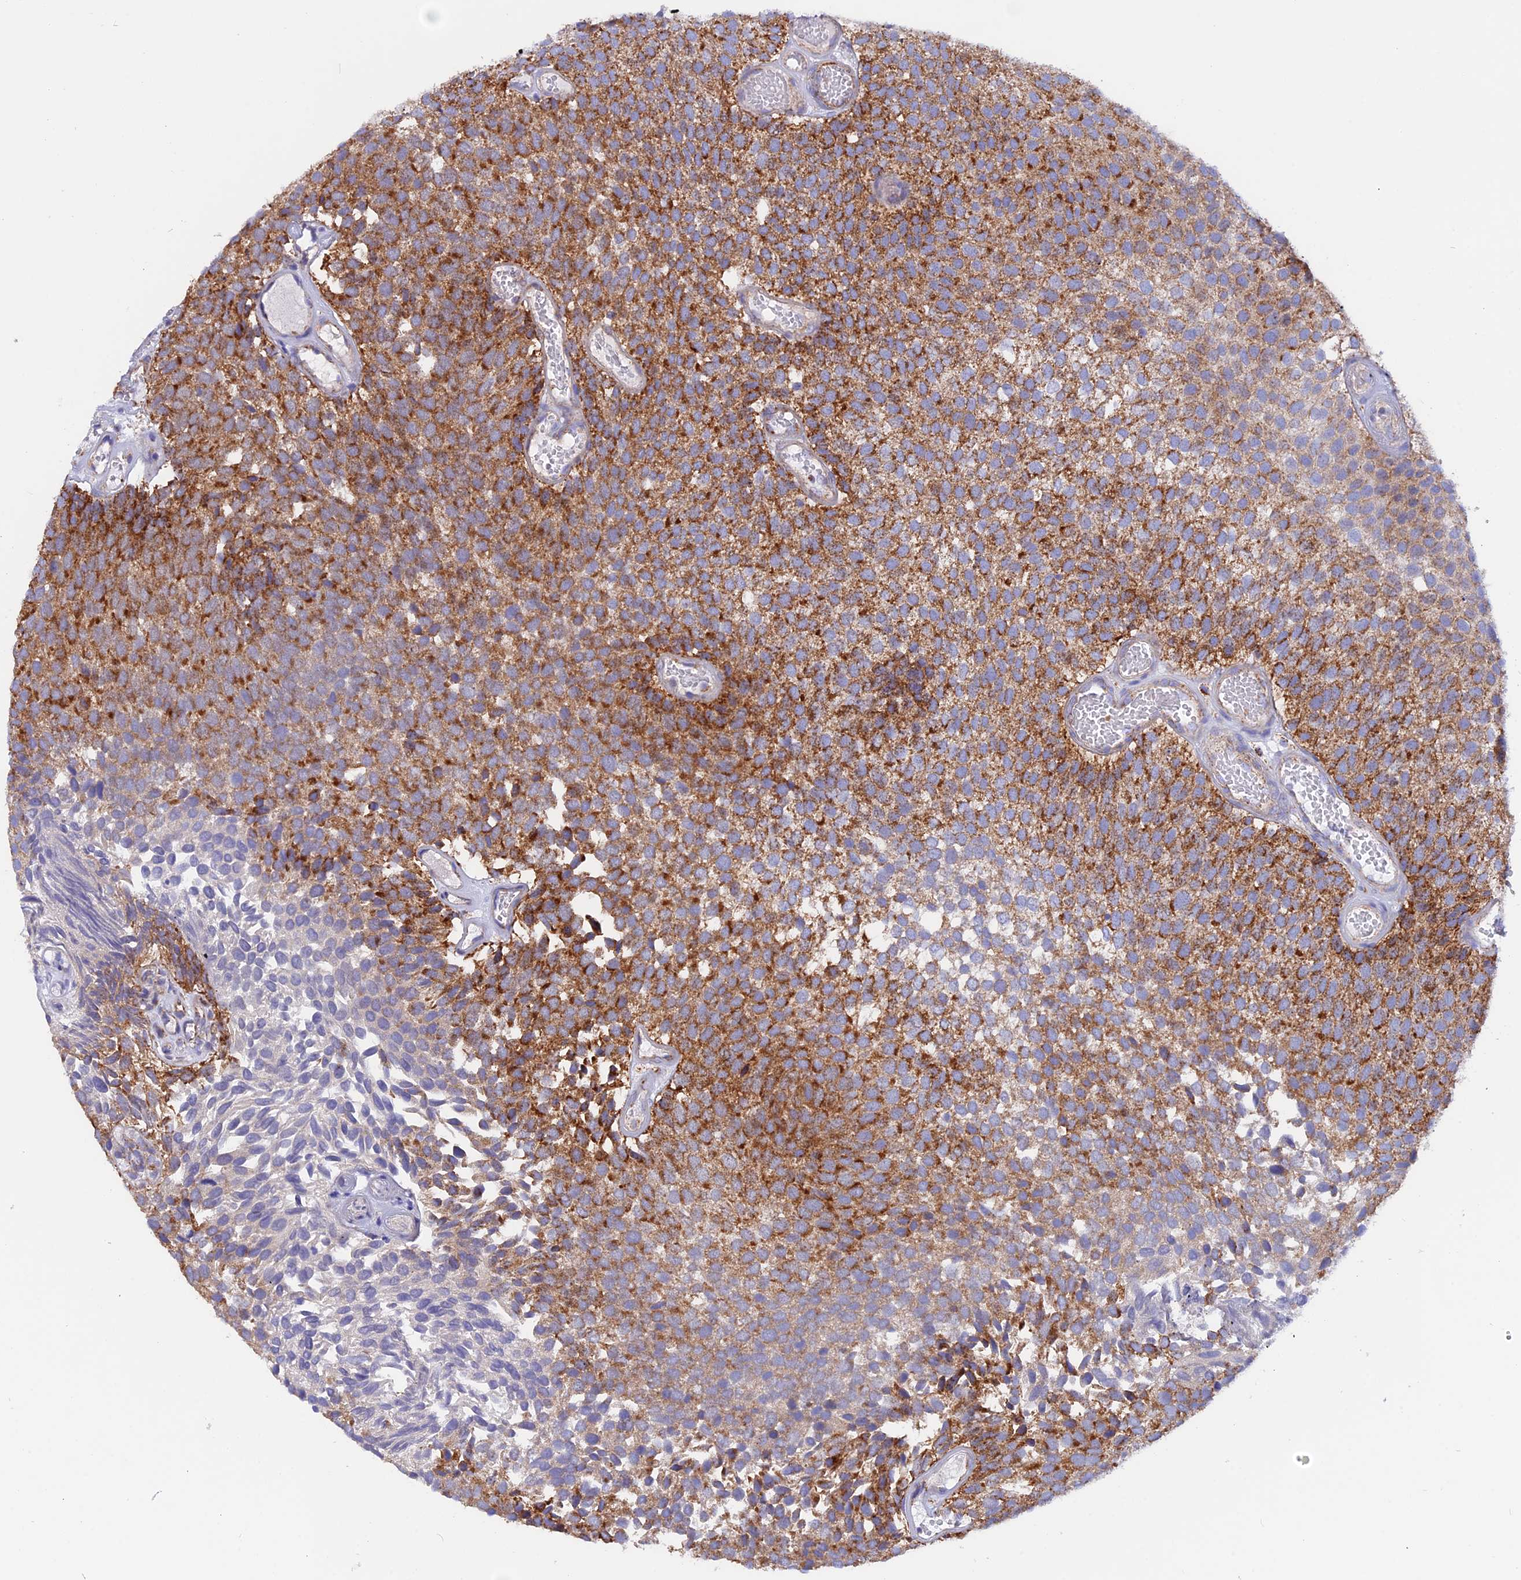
{"staining": {"intensity": "strong", "quantity": ">75%", "location": "cytoplasmic/membranous"}, "tissue": "urothelial cancer", "cell_type": "Tumor cells", "image_type": "cancer", "snomed": [{"axis": "morphology", "description": "Urothelial carcinoma, Low grade"}, {"axis": "topography", "description": "Urinary bladder"}], "caption": "A high amount of strong cytoplasmic/membranous expression is identified in approximately >75% of tumor cells in urothelial carcinoma (low-grade) tissue. The staining is performed using DAB (3,3'-diaminobenzidine) brown chromogen to label protein expression. The nuclei are counter-stained blue using hematoxylin.", "gene": "GCDH", "patient": {"sex": "male", "age": 89}}